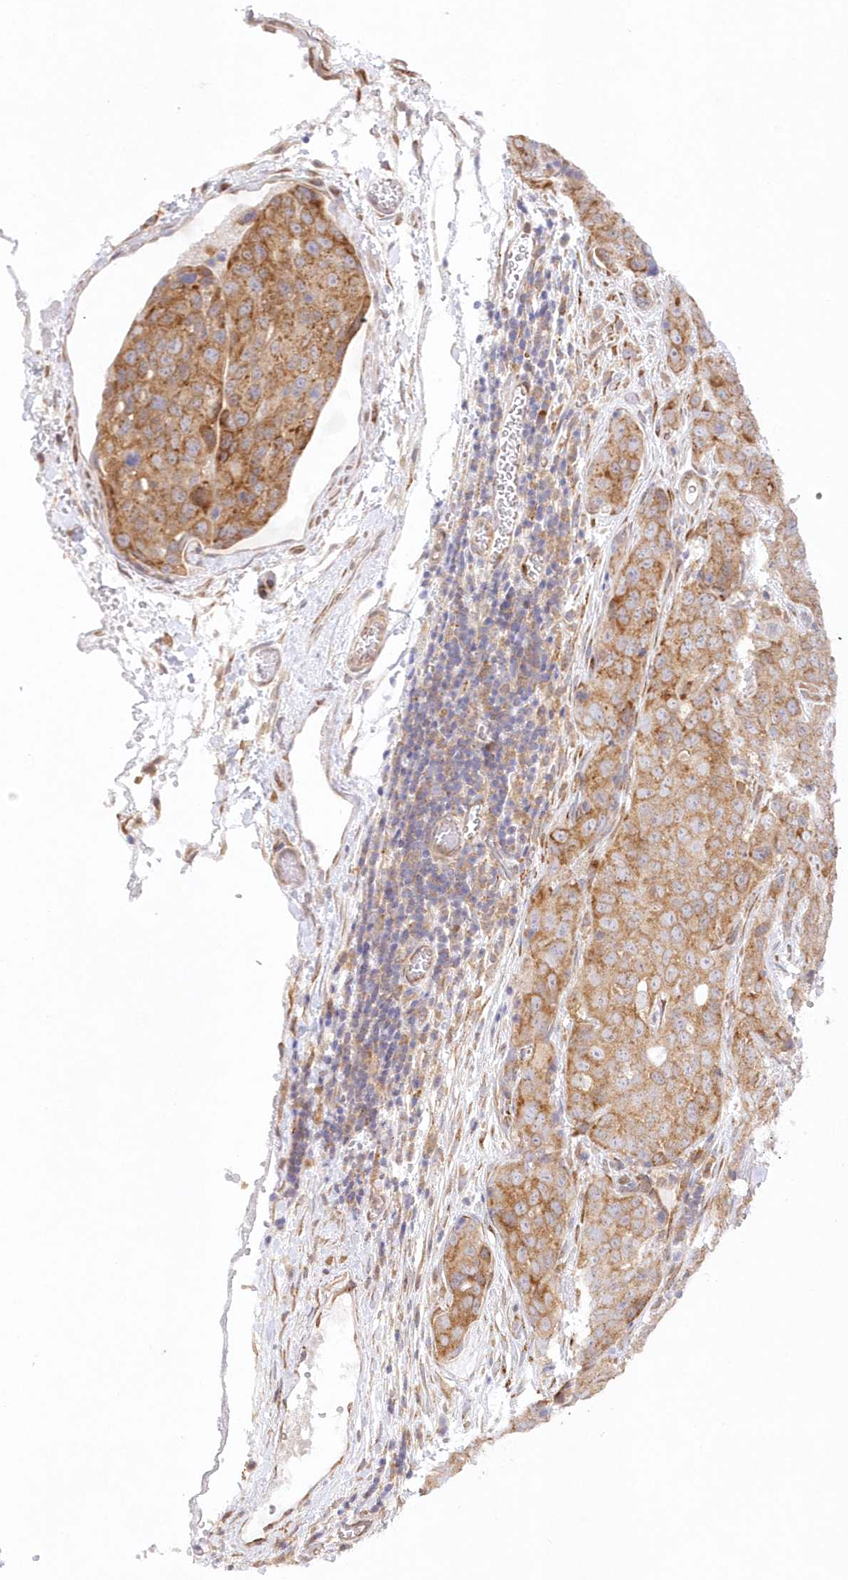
{"staining": {"intensity": "moderate", "quantity": ">75%", "location": "cytoplasmic/membranous"}, "tissue": "stomach cancer", "cell_type": "Tumor cells", "image_type": "cancer", "snomed": [{"axis": "morphology", "description": "Normal tissue, NOS"}, {"axis": "morphology", "description": "Adenocarcinoma, NOS"}, {"axis": "topography", "description": "Lymph node"}, {"axis": "topography", "description": "Stomach"}], "caption": "Approximately >75% of tumor cells in stomach cancer display moderate cytoplasmic/membranous protein staining as visualized by brown immunohistochemical staining.", "gene": "RNPEP", "patient": {"sex": "male", "age": 48}}